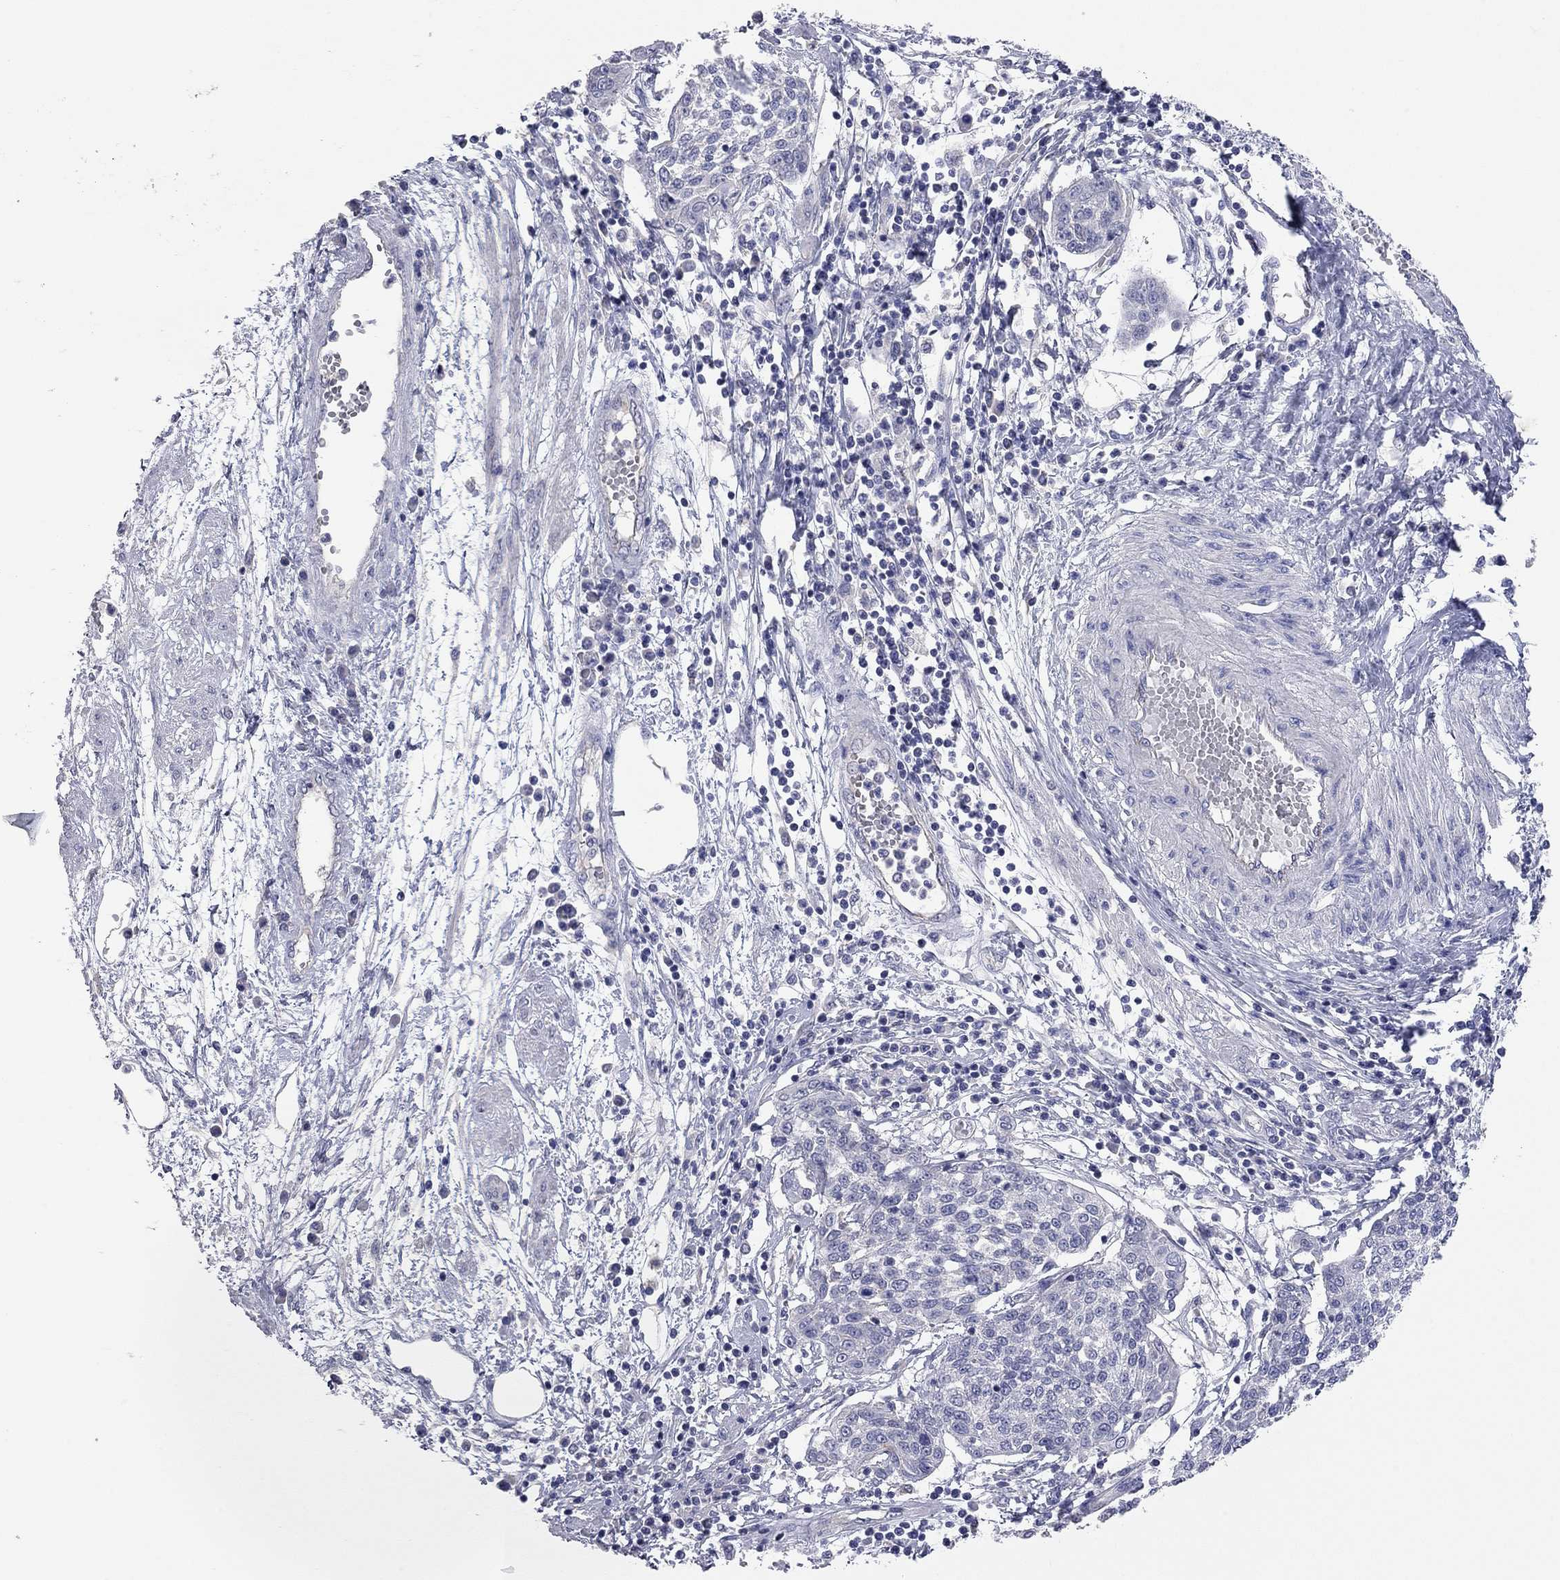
{"staining": {"intensity": "negative", "quantity": "none", "location": "none"}, "tissue": "cervical cancer", "cell_type": "Tumor cells", "image_type": "cancer", "snomed": [{"axis": "morphology", "description": "Squamous cell carcinoma, NOS"}, {"axis": "topography", "description": "Cervix"}], "caption": "An image of squamous cell carcinoma (cervical) stained for a protein displays no brown staining in tumor cells.", "gene": "KCNB1", "patient": {"sex": "female", "age": 34}}